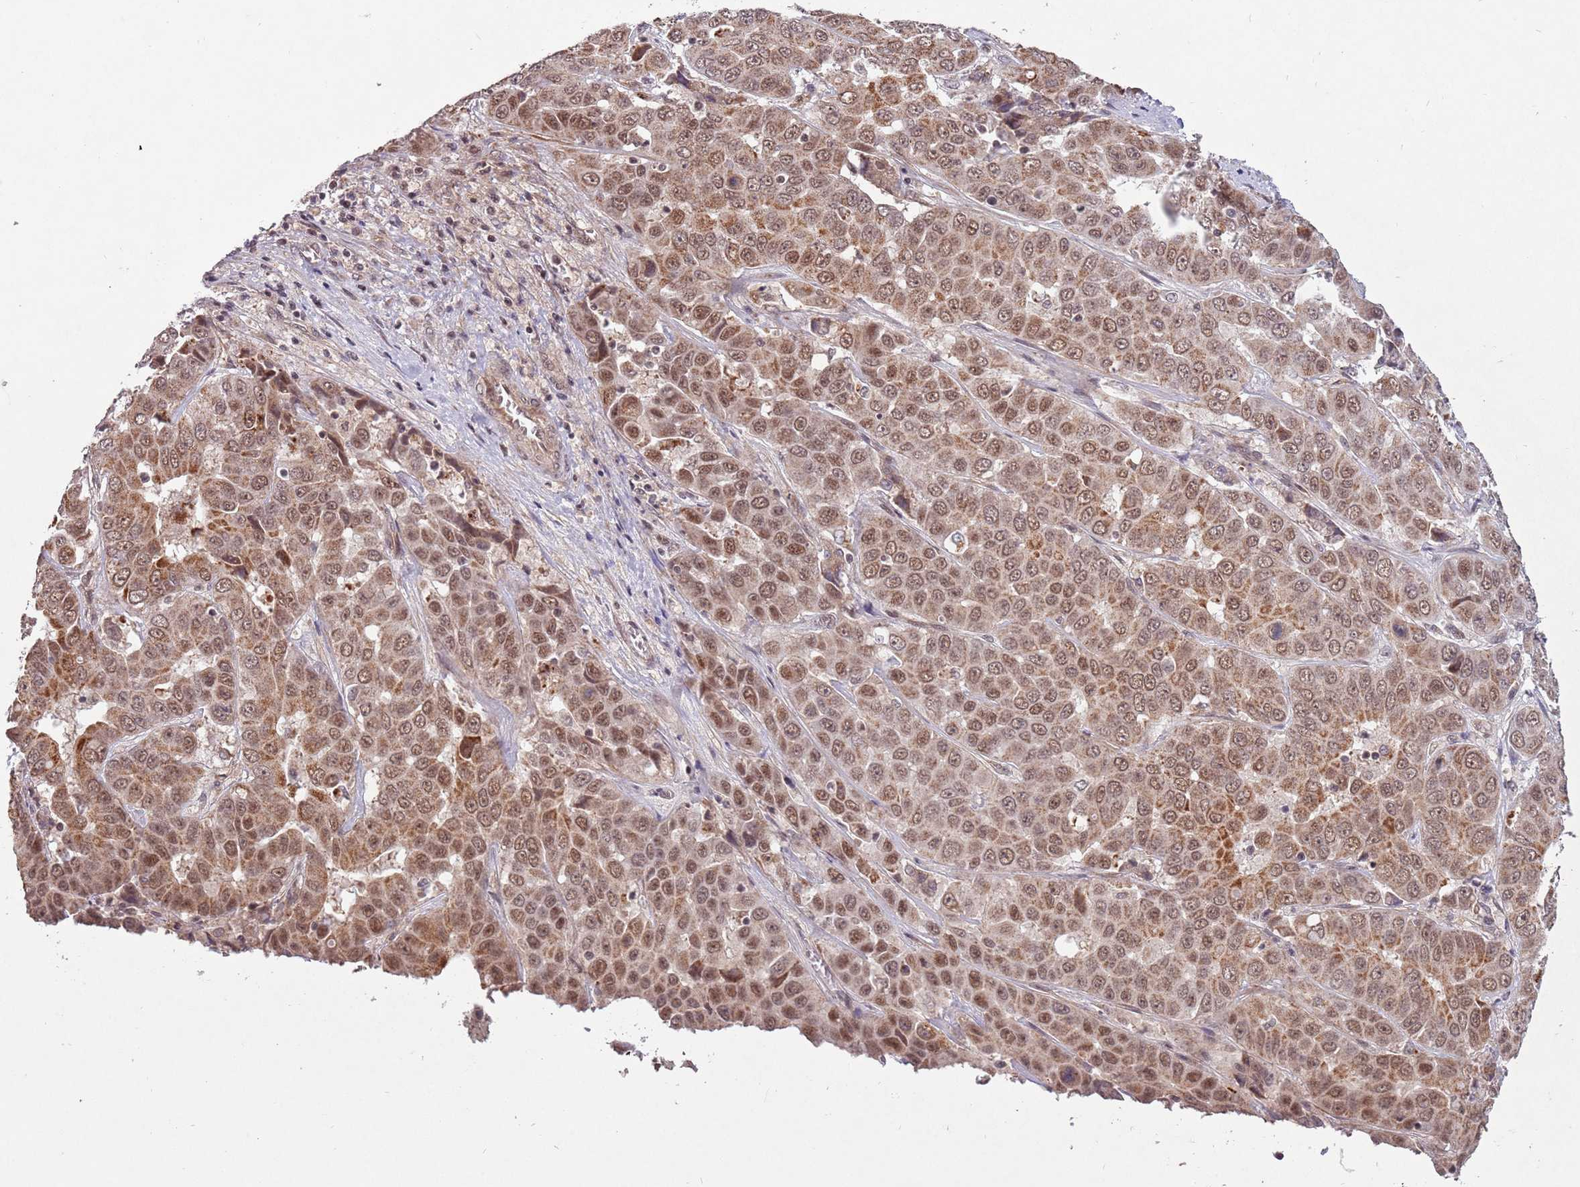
{"staining": {"intensity": "moderate", "quantity": ">75%", "location": "nuclear"}, "tissue": "liver cancer", "cell_type": "Tumor cells", "image_type": "cancer", "snomed": [{"axis": "morphology", "description": "Cholangiocarcinoma"}, {"axis": "topography", "description": "Liver"}], "caption": "Protein expression analysis of human liver cancer reveals moderate nuclear positivity in about >75% of tumor cells.", "gene": "SUDS3", "patient": {"sex": "female", "age": 52}}